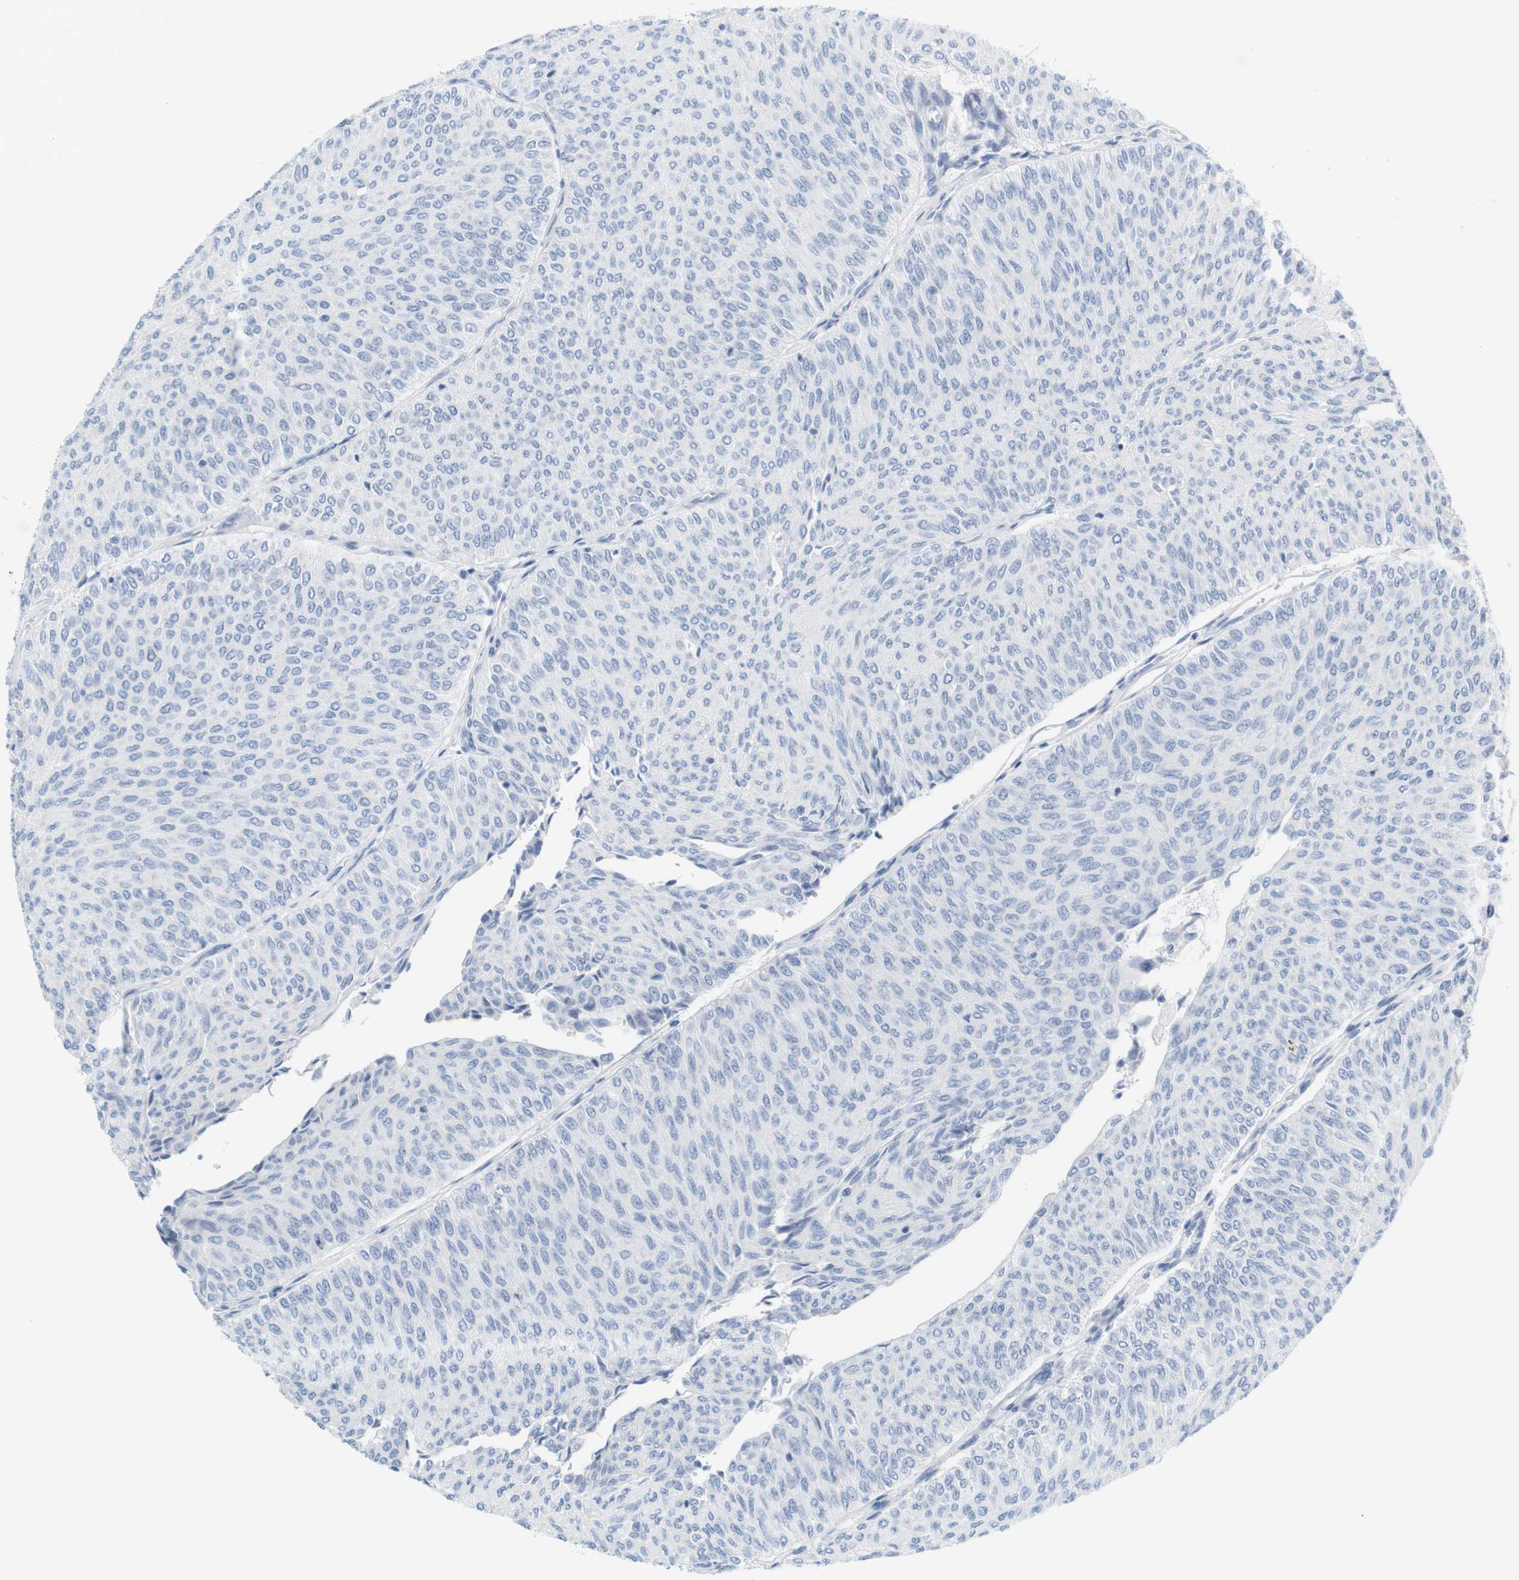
{"staining": {"intensity": "negative", "quantity": "none", "location": "none"}, "tissue": "urothelial cancer", "cell_type": "Tumor cells", "image_type": "cancer", "snomed": [{"axis": "morphology", "description": "Urothelial carcinoma, Low grade"}, {"axis": "topography", "description": "Urinary bladder"}], "caption": "A micrograph of low-grade urothelial carcinoma stained for a protein displays no brown staining in tumor cells. (Immunohistochemistry, brightfield microscopy, high magnification).", "gene": "RGS9", "patient": {"sex": "male", "age": 78}}